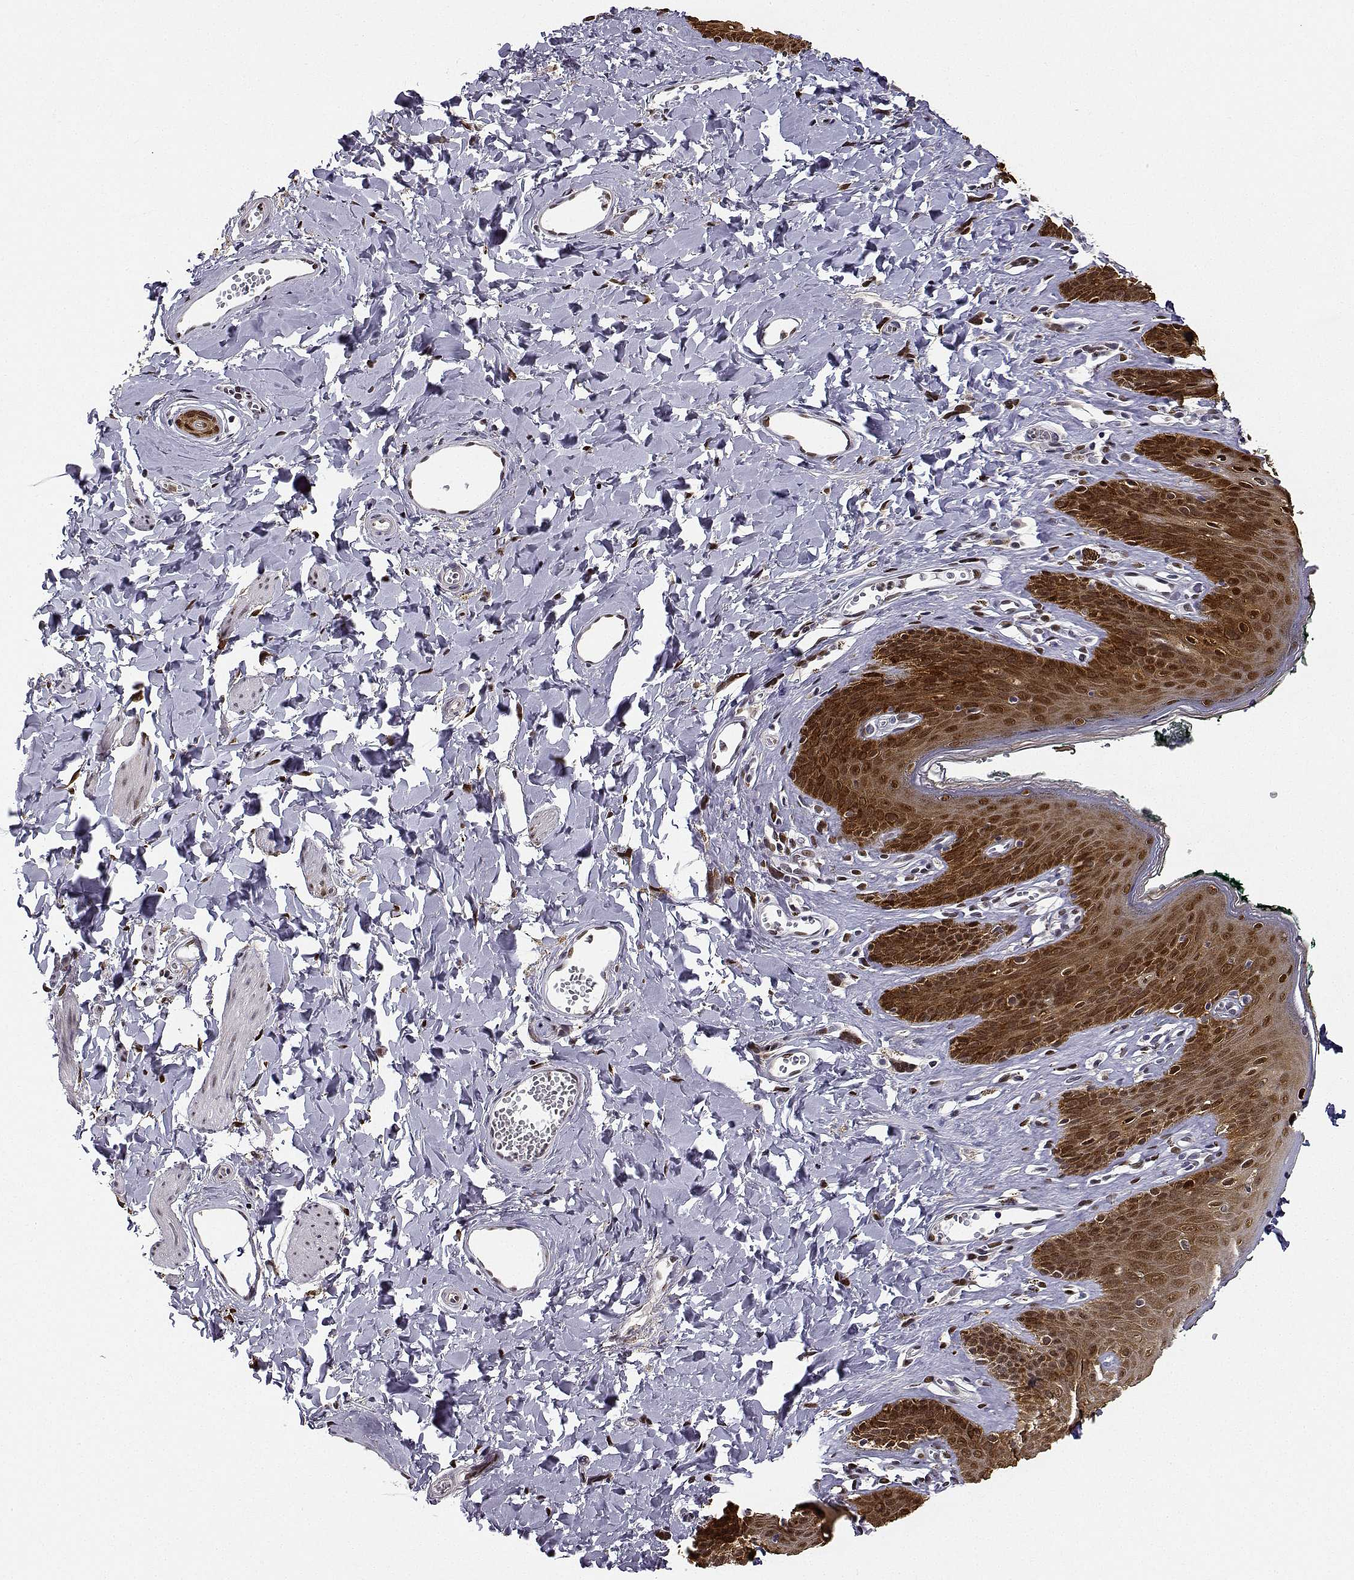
{"staining": {"intensity": "strong", "quantity": ">75%", "location": "cytoplasmic/membranous,nuclear"}, "tissue": "skin", "cell_type": "Epidermal cells", "image_type": "normal", "snomed": [{"axis": "morphology", "description": "Normal tissue, NOS"}, {"axis": "topography", "description": "Vulva"}, {"axis": "topography", "description": "Peripheral nerve tissue"}], "caption": "Protein staining shows strong cytoplasmic/membranous,nuclear positivity in approximately >75% of epidermal cells in unremarkable skin.", "gene": "PHGDH", "patient": {"sex": "female", "age": 66}}